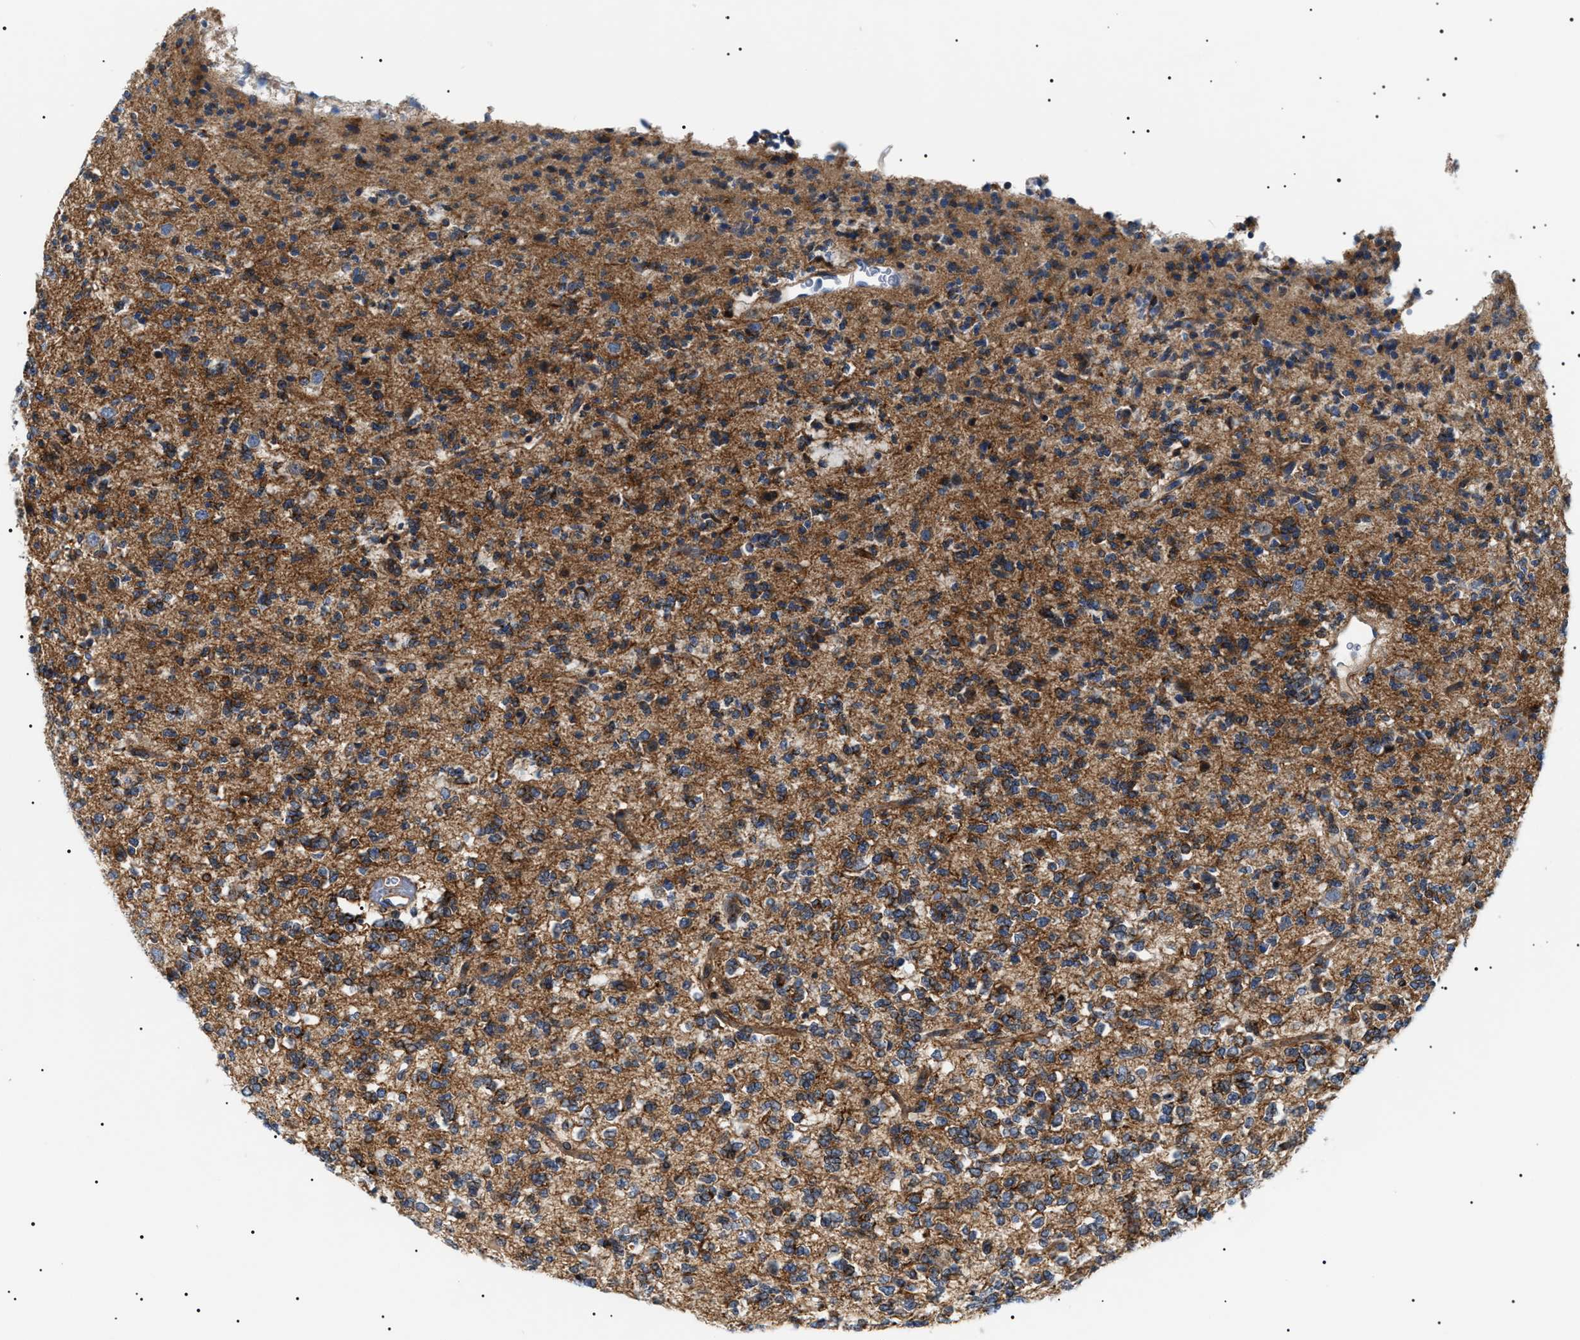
{"staining": {"intensity": "moderate", "quantity": ">75%", "location": "cytoplasmic/membranous"}, "tissue": "glioma", "cell_type": "Tumor cells", "image_type": "cancer", "snomed": [{"axis": "morphology", "description": "Glioma, malignant, Low grade"}, {"axis": "topography", "description": "Brain"}], "caption": "Protein staining by immunohistochemistry (IHC) shows moderate cytoplasmic/membranous staining in approximately >75% of tumor cells in glioma. The staining was performed using DAB, with brown indicating positive protein expression. Nuclei are stained blue with hematoxylin.", "gene": "TMEM222", "patient": {"sex": "male", "age": 38}}